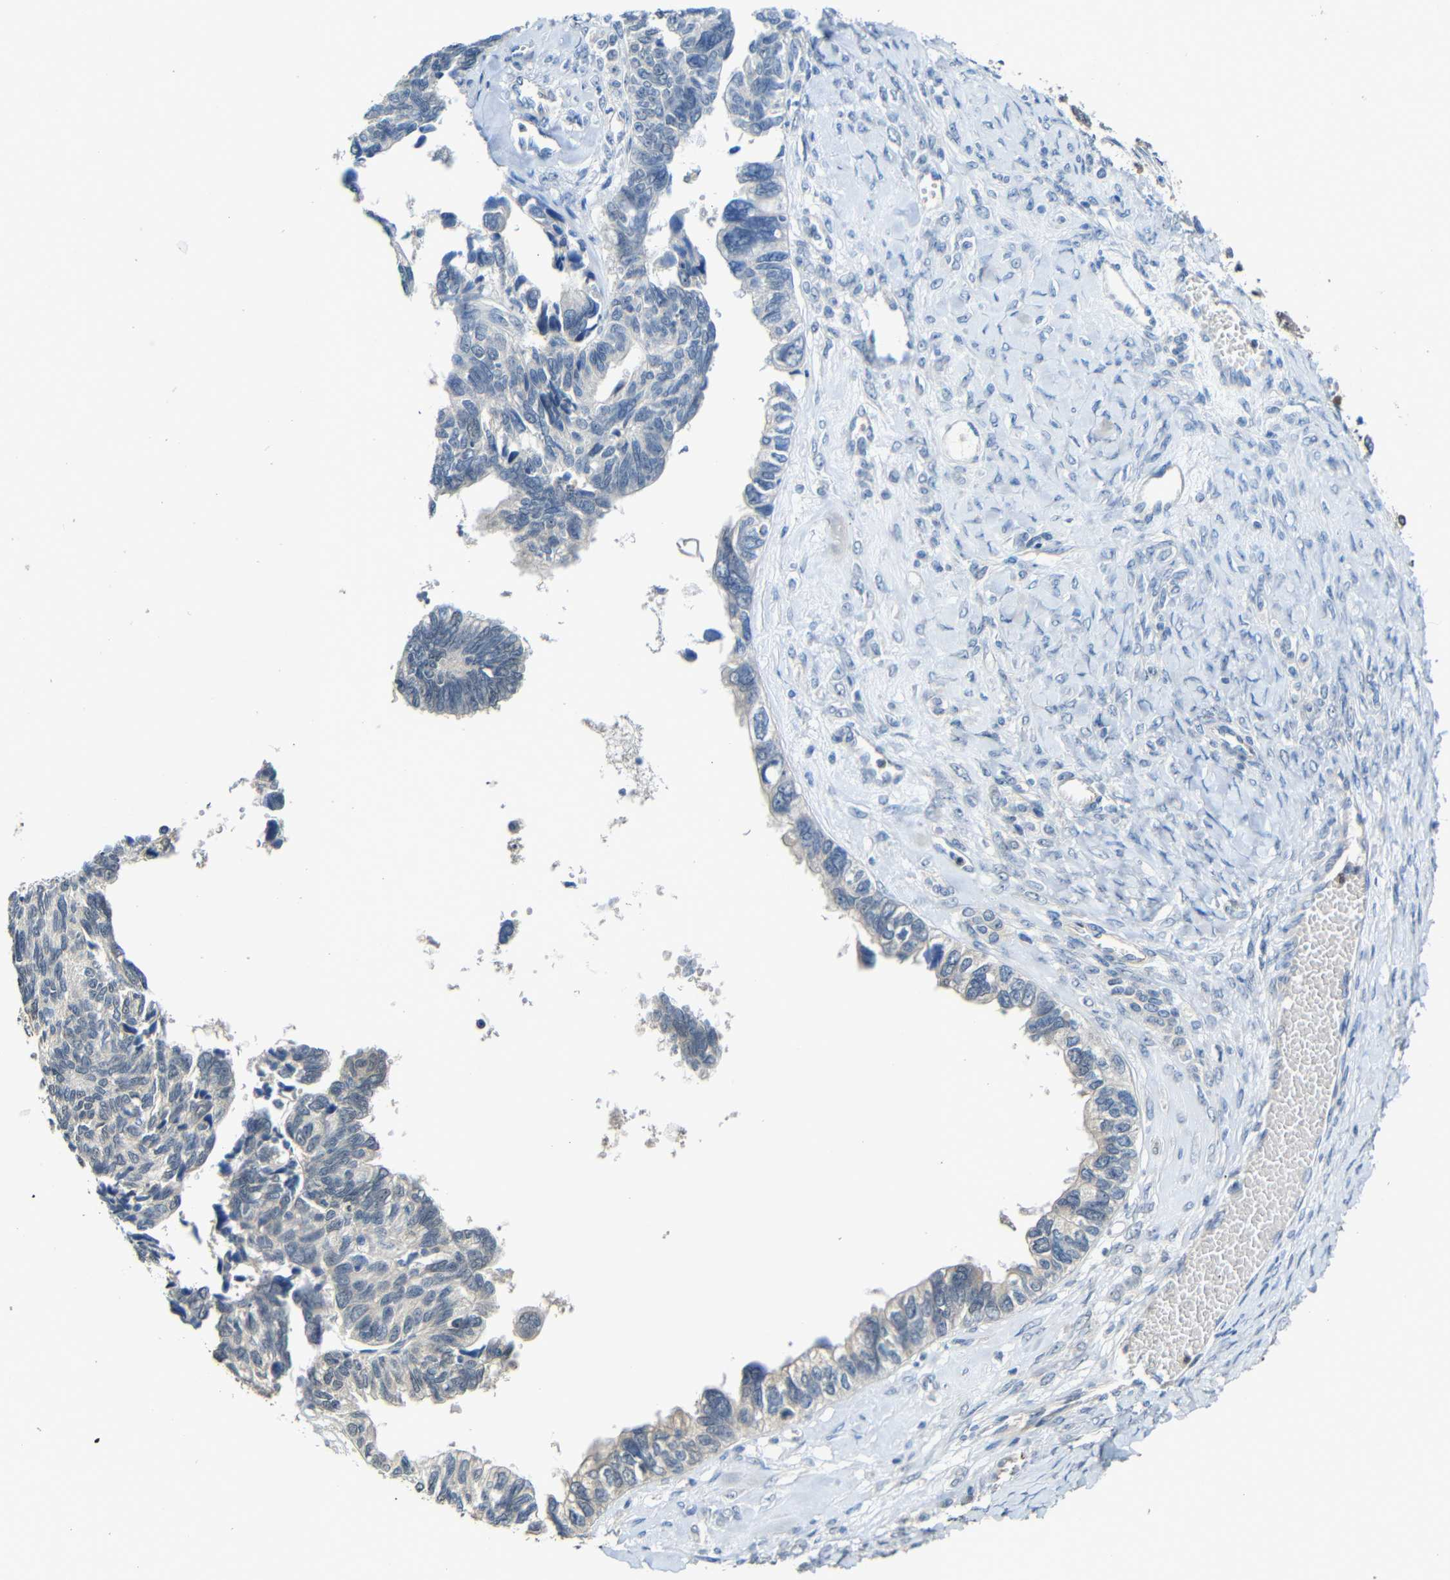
{"staining": {"intensity": "negative", "quantity": "none", "location": "none"}, "tissue": "ovarian cancer", "cell_type": "Tumor cells", "image_type": "cancer", "snomed": [{"axis": "morphology", "description": "Cystadenocarcinoma, serous, NOS"}, {"axis": "topography", "description": "Ovary"}], "caption": "The micrograph reveals no staining of tumor cells in serous cystadenocarcinoma (ovarian).", "gene": "STBD1", "patient": {"sex": "female", "age": 79}}